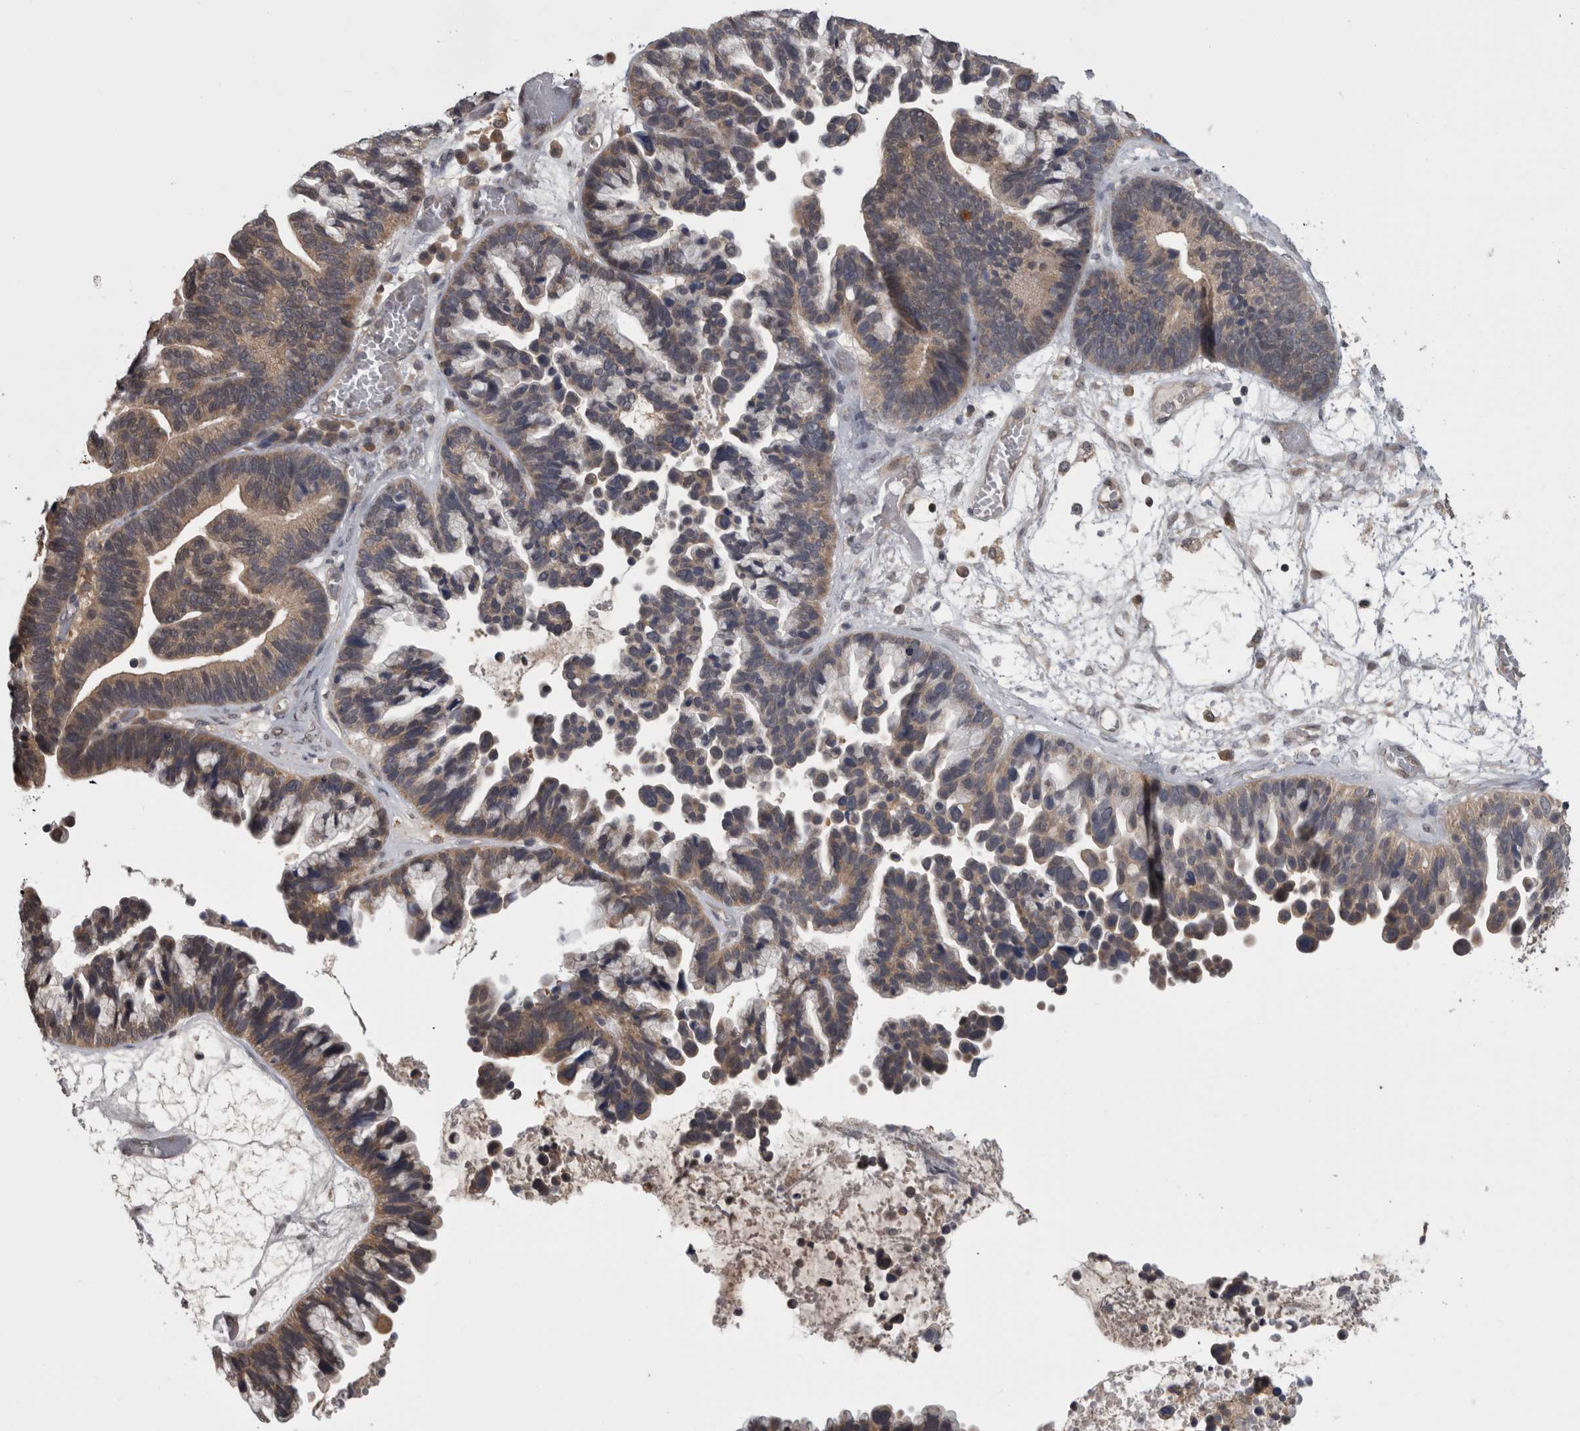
{"staining": {"intensity": "weak", "quantity": ">75%", "location": "cytoplasmic/membranous"}, "tissue": "ovarian cancer", "cell_type": "Tumor cells", "image_type": "cancer", "snomed": [{"axis": "morphology", "description": "Cystadenocarcinoma, serous, NOS"}, {"axis": "topography", "description": "Ovary"}], "caption": "Protein positivity by immunohistochemistry (IHC) shows weak cytoplasmic/membranous expression in about >75% of tumor cells in ovarian cancer (serous cystadenocarcinoma).", "gene": "APRT", "patient": {"sex": "female", "age": 56}}